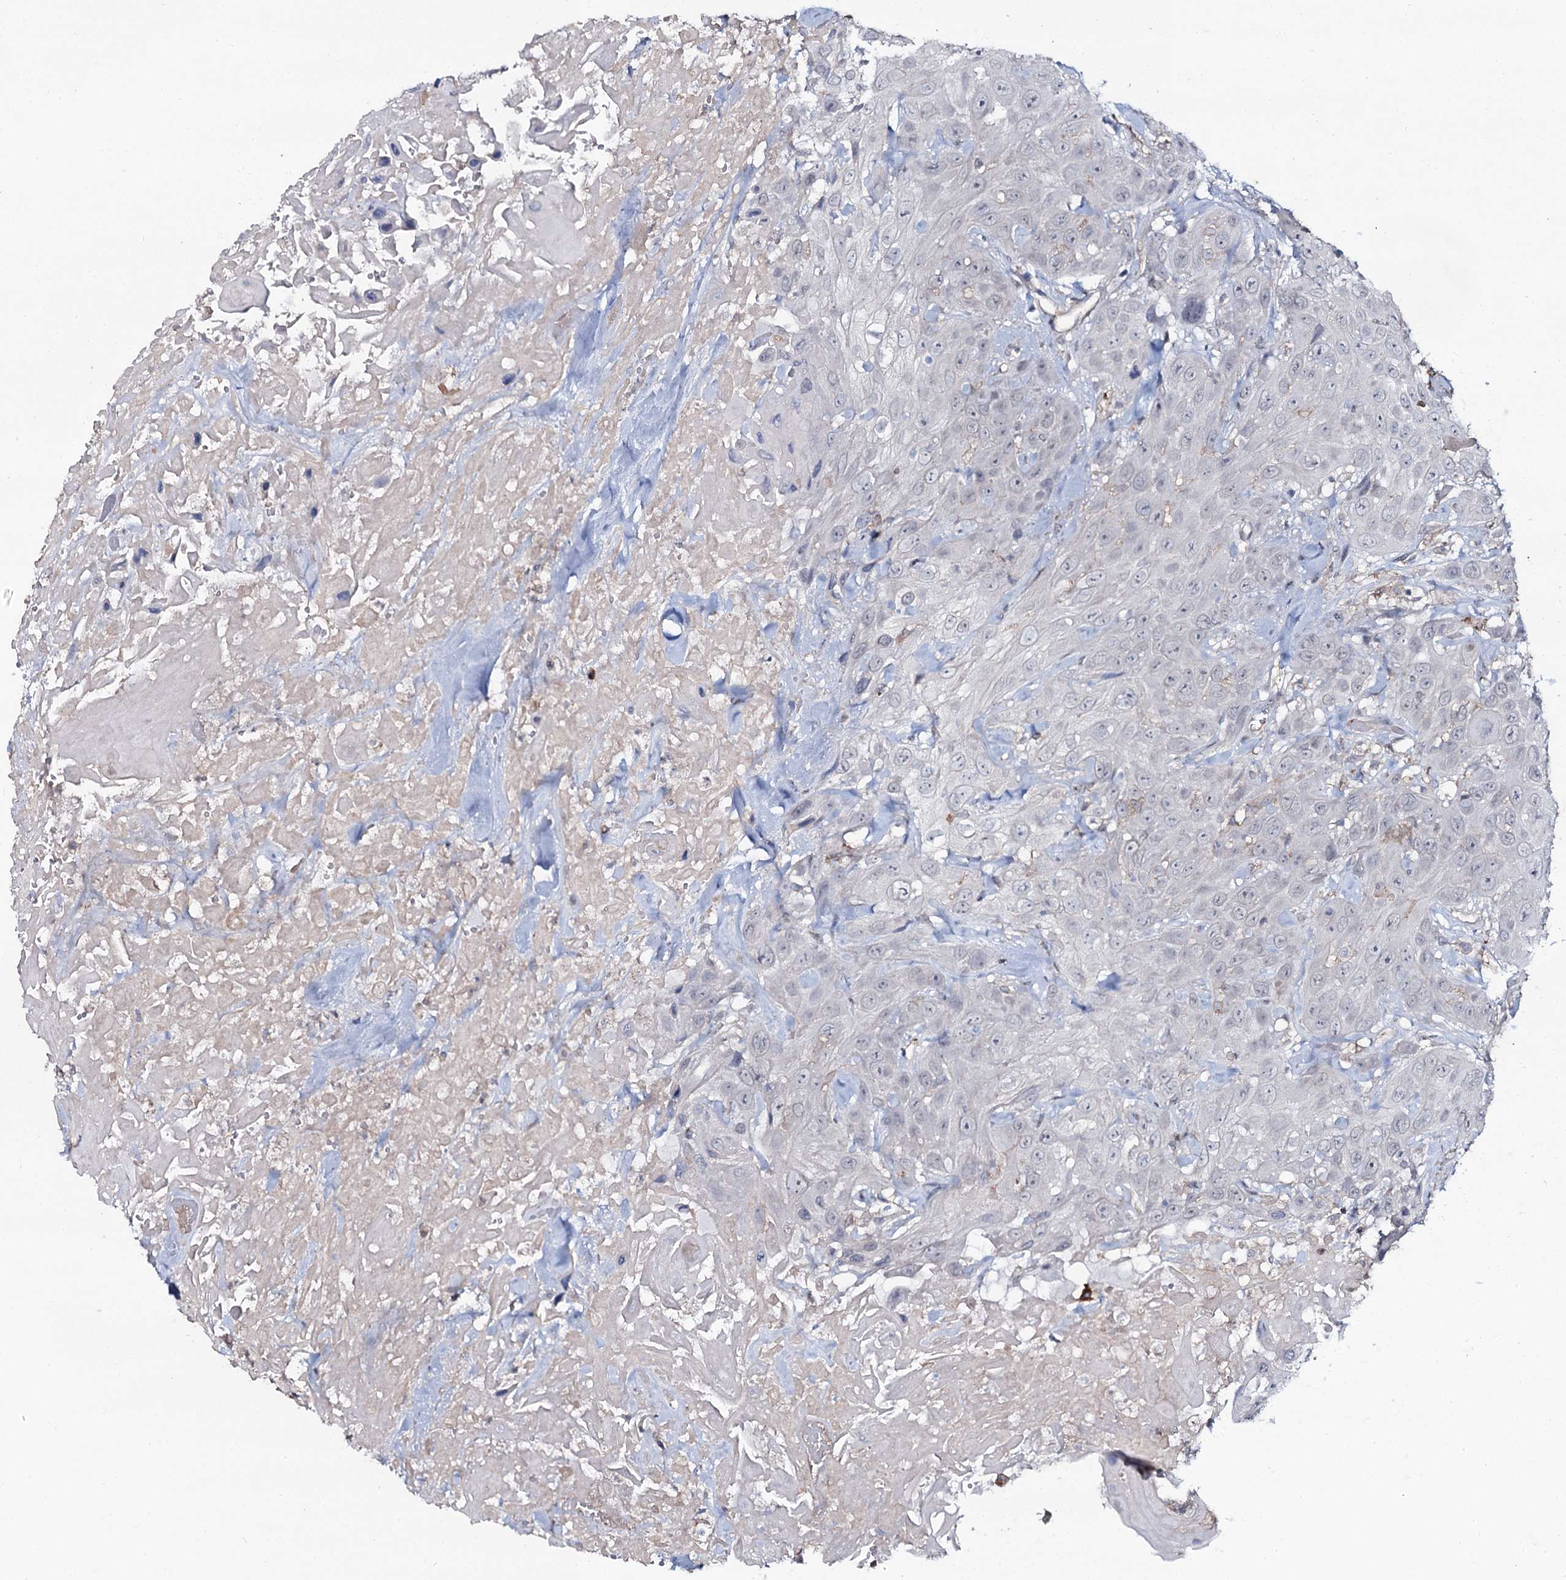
{"staining": {"intensity": "negative", "quantity": "none", "location": "none"}, "tissue": "head and neck cancer", "cell_type": "Tumor cells", "image_type": "cancer", "snomed": [{"axis": "morphology", "description": "Squamous cell carcinoma, NOS"}, {"axis": "topography", "description": "Head-Neck"}], "caption": "Immunohistochemistry of human head and neck cancer demonstrates no expression in tumor cells.", "gene": "SNAP23", "patient": {"sex": "male", "age": 81}}